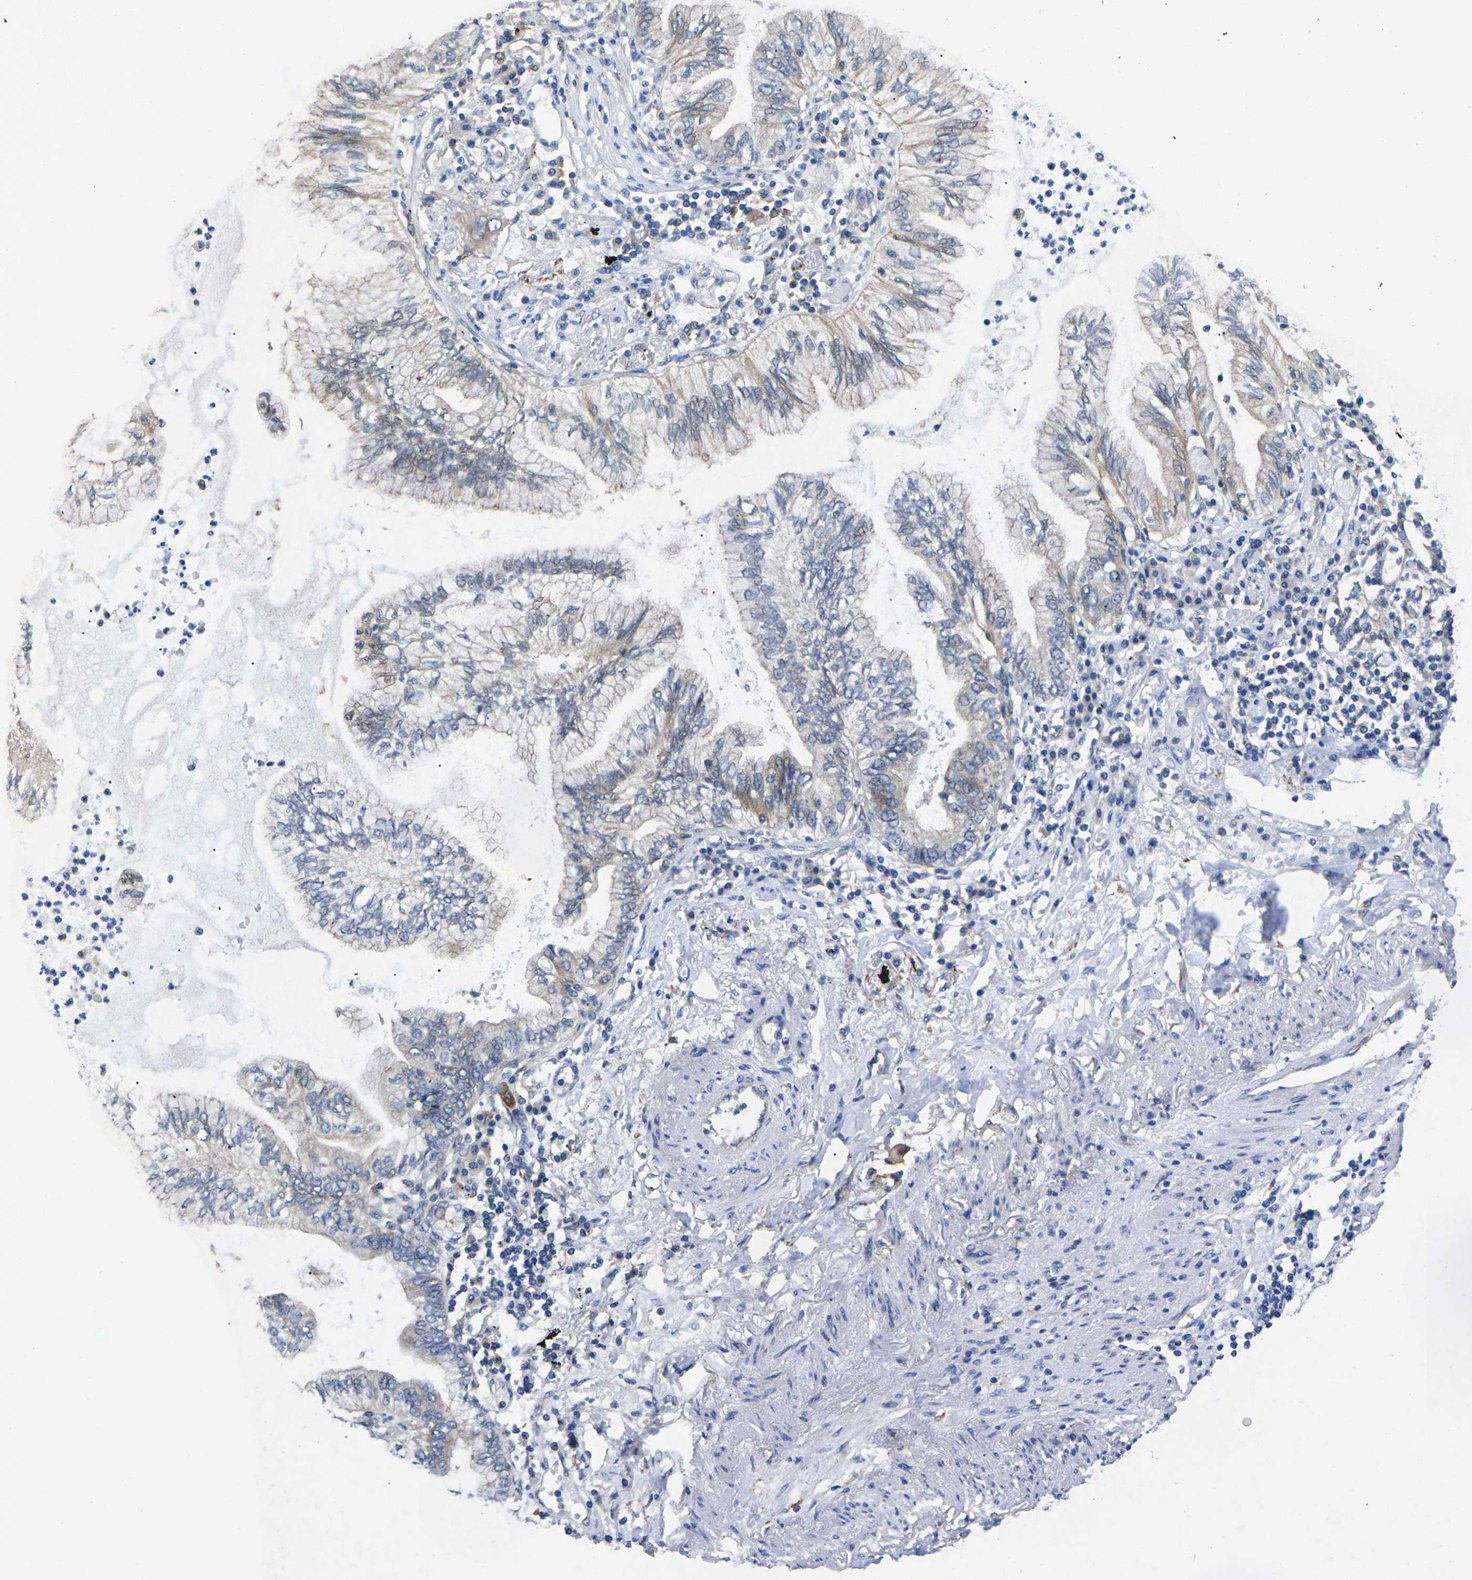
{"staining": {"intensity": "weak", "quantity": "<25%", "location": "cytoplasmic/membranous"}, "tissue": "lung cancer", "cell_type": "Tumor cells", "image_type": "cancer", "snomed": [{"axis": "morphology", "description": "Normal tissue, NOS"}, {"axis": "morphology", "description": "Adenocarcinoma, NOS"}, {"axis": "topography", "description": "Bronchus"}, {"axis": "topography", "description": "Lung"}], "caption": "DAB immunohistochemical staining of lung cancer (adenocarcinoma) demonstrates no significant positivity in tumor cells.", "gene": "SCNN1A", "patient": {"sex": "female", "age": 70}}